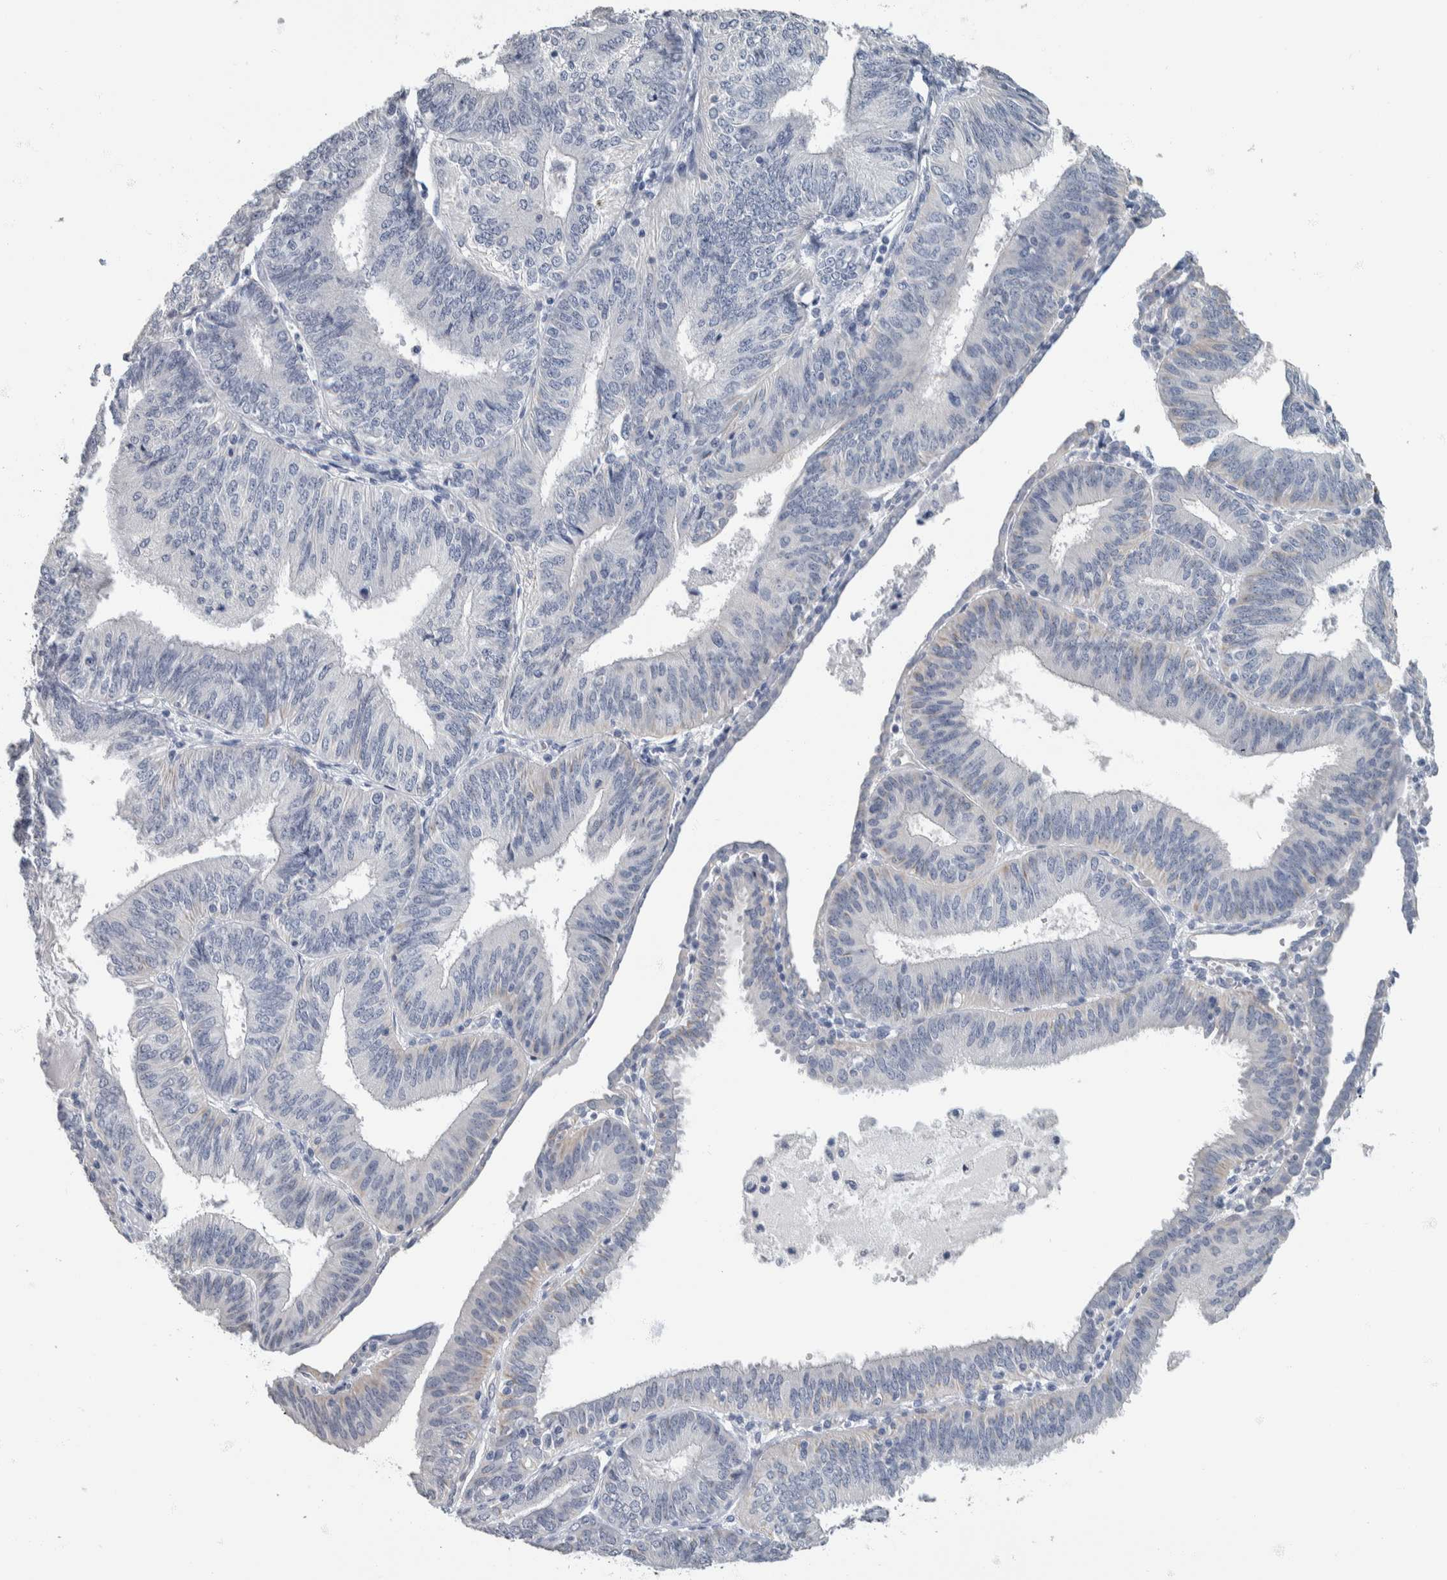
{"staining": {"intensity": "negative", "quantity": "none", "location": "none"}, "tissue": "endometrial cancer", "cell_type": "Tumor cells", "image_type": "cancer", "snomed": [{"axis": "morphology", "description": "Adenocarcinoma, NOS"}, {"axis": "topography", "description": "Endometrium"}], "caption": "This is a photomicrograph of immunohistochemistry staining of endometrial cancer, which shows no positivity in tumor cells.", "gene": "NEFM", "patient": {"sex": "female", "age": 58}}